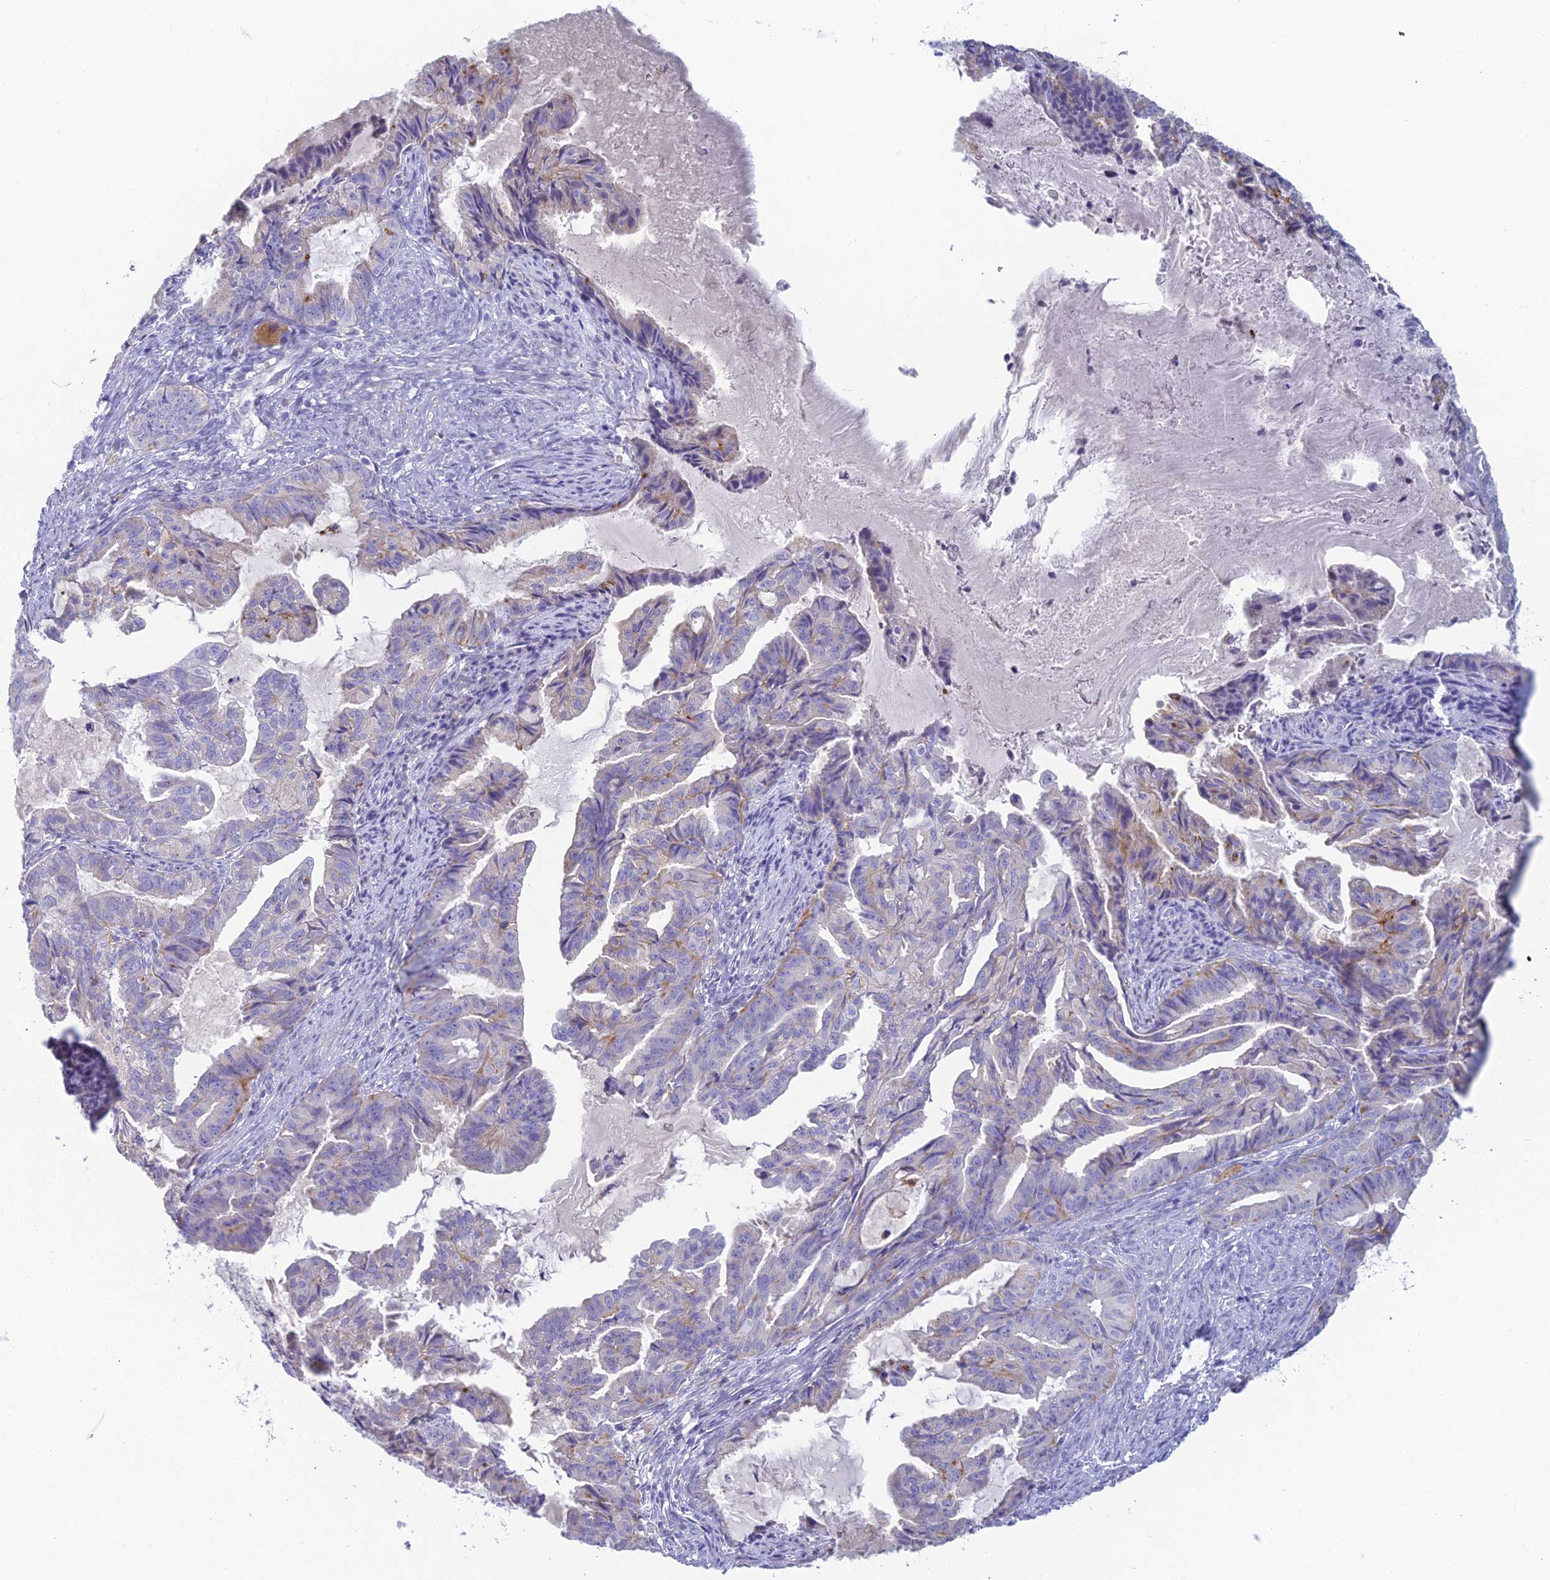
{"staining": {"intensity": "weak", "quantity": "<25%", "location": "cytoplasmic/membranous"}, "tissue": "endometrial cancer", "cell_type": "Tumor cells", "image_type": "cancer", "snomed": [{"axis": "morphology", "description": "Adenocarcinoma, NOS"}, {"axis": "topography", "description": "Endometrium"}], "caption": "High magnification brightfield microscopy of endometrial adenocarcinoma stained with DAB (3,3'-diaminobenzidine) (brown) and counterstained with hematoxylin (blue): tumor cells show no significant positivity.", "gene": "FERD3L", "patient": {"sex": "female", "age": 86}}